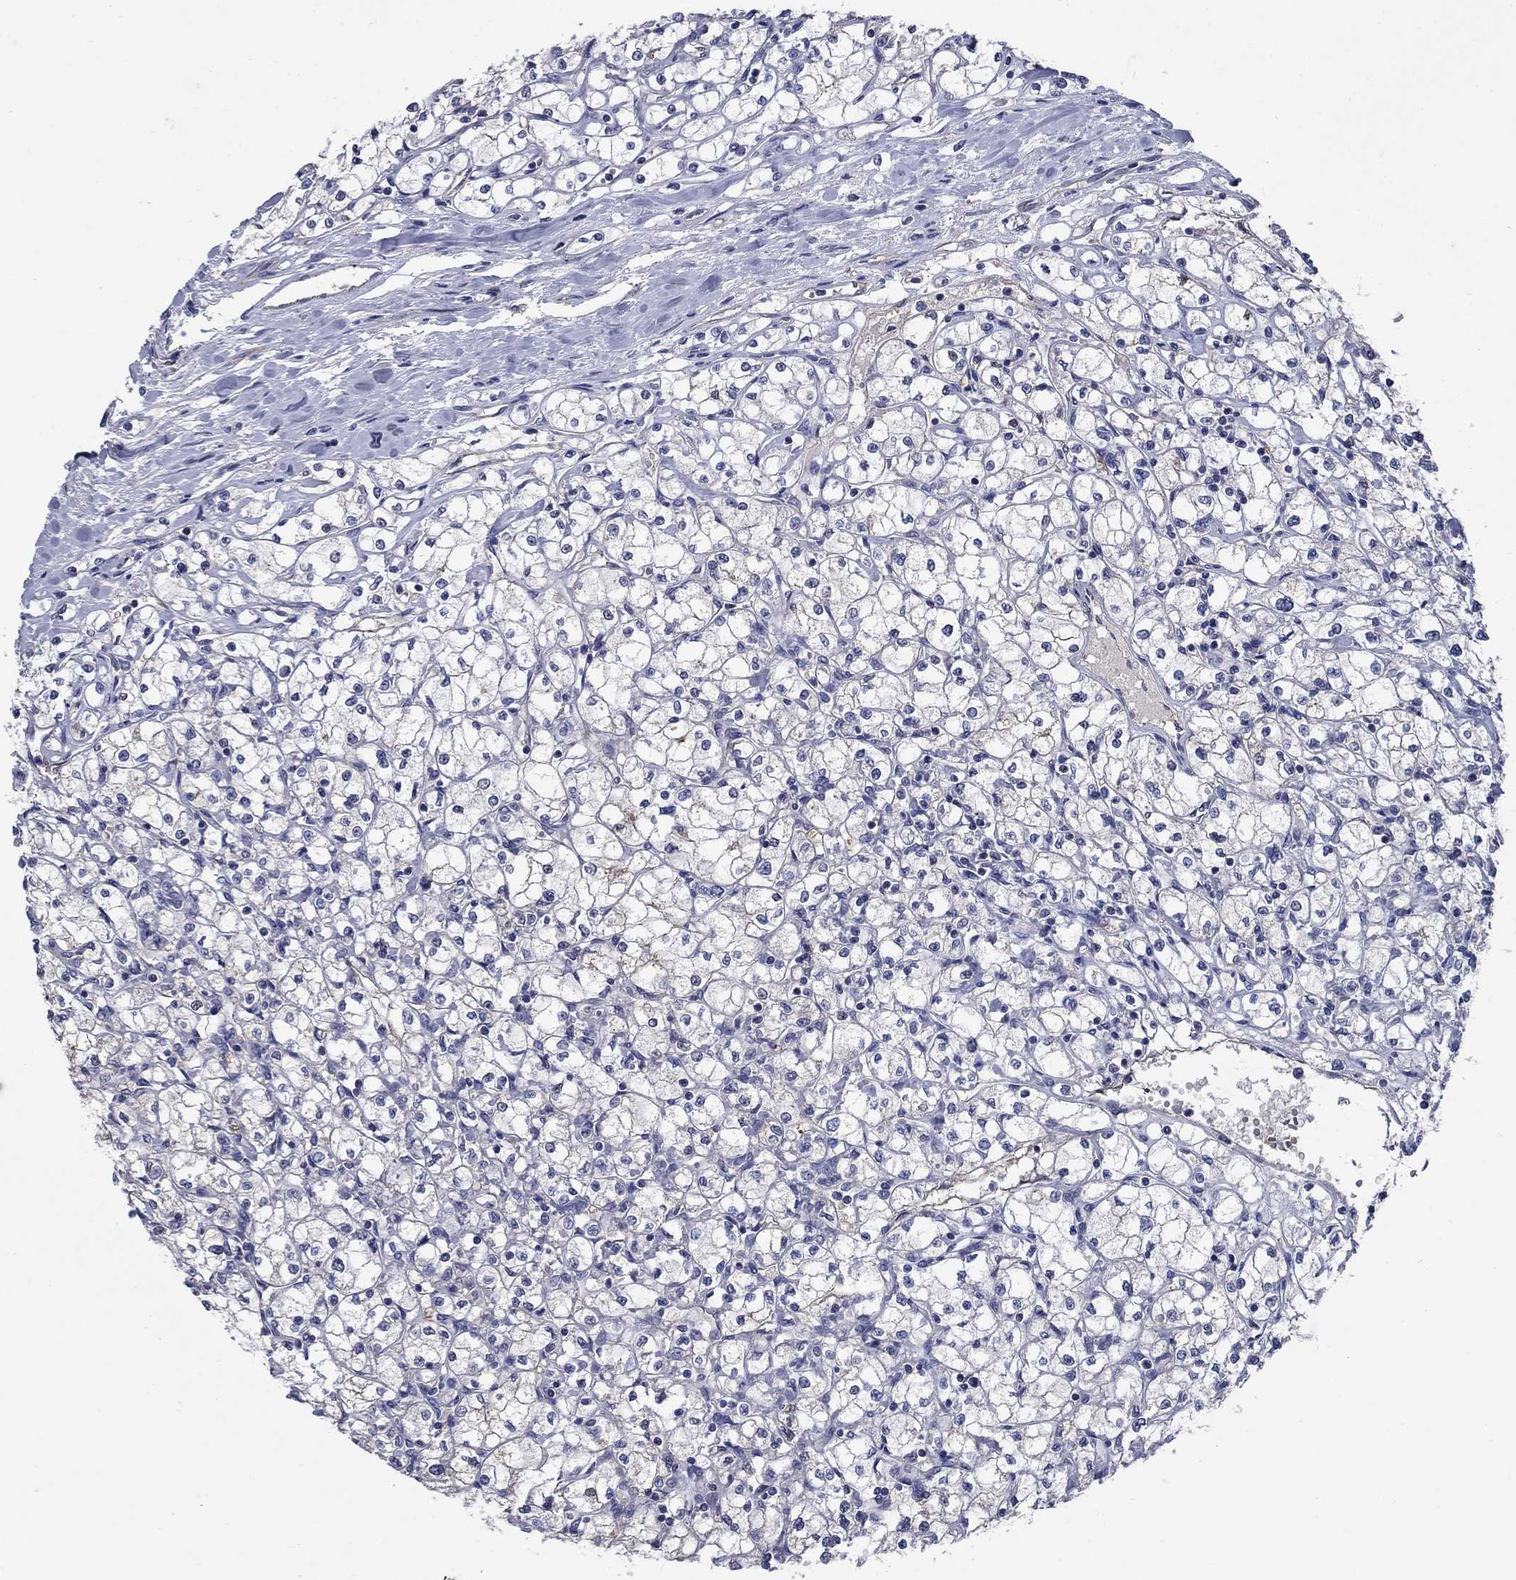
{"staining": {"intensity": "negative", "quantity": "none", "location": "none"}, "tissue": "renal cancer", "cell_type": "Tumor cells", "image_type": "cancer", "snomed": [{"axis": "morphology", "description": "Adenocarcinoma, NOS"}, {"axis": "topography", "description": "Kidney"}], "caption": "This is an IHC photomicrograph of adenocarcinoma (renal). There is no expression in tumor cells.", "gene": "FLNC", "patient": {"sex": "male", "age": 67}}